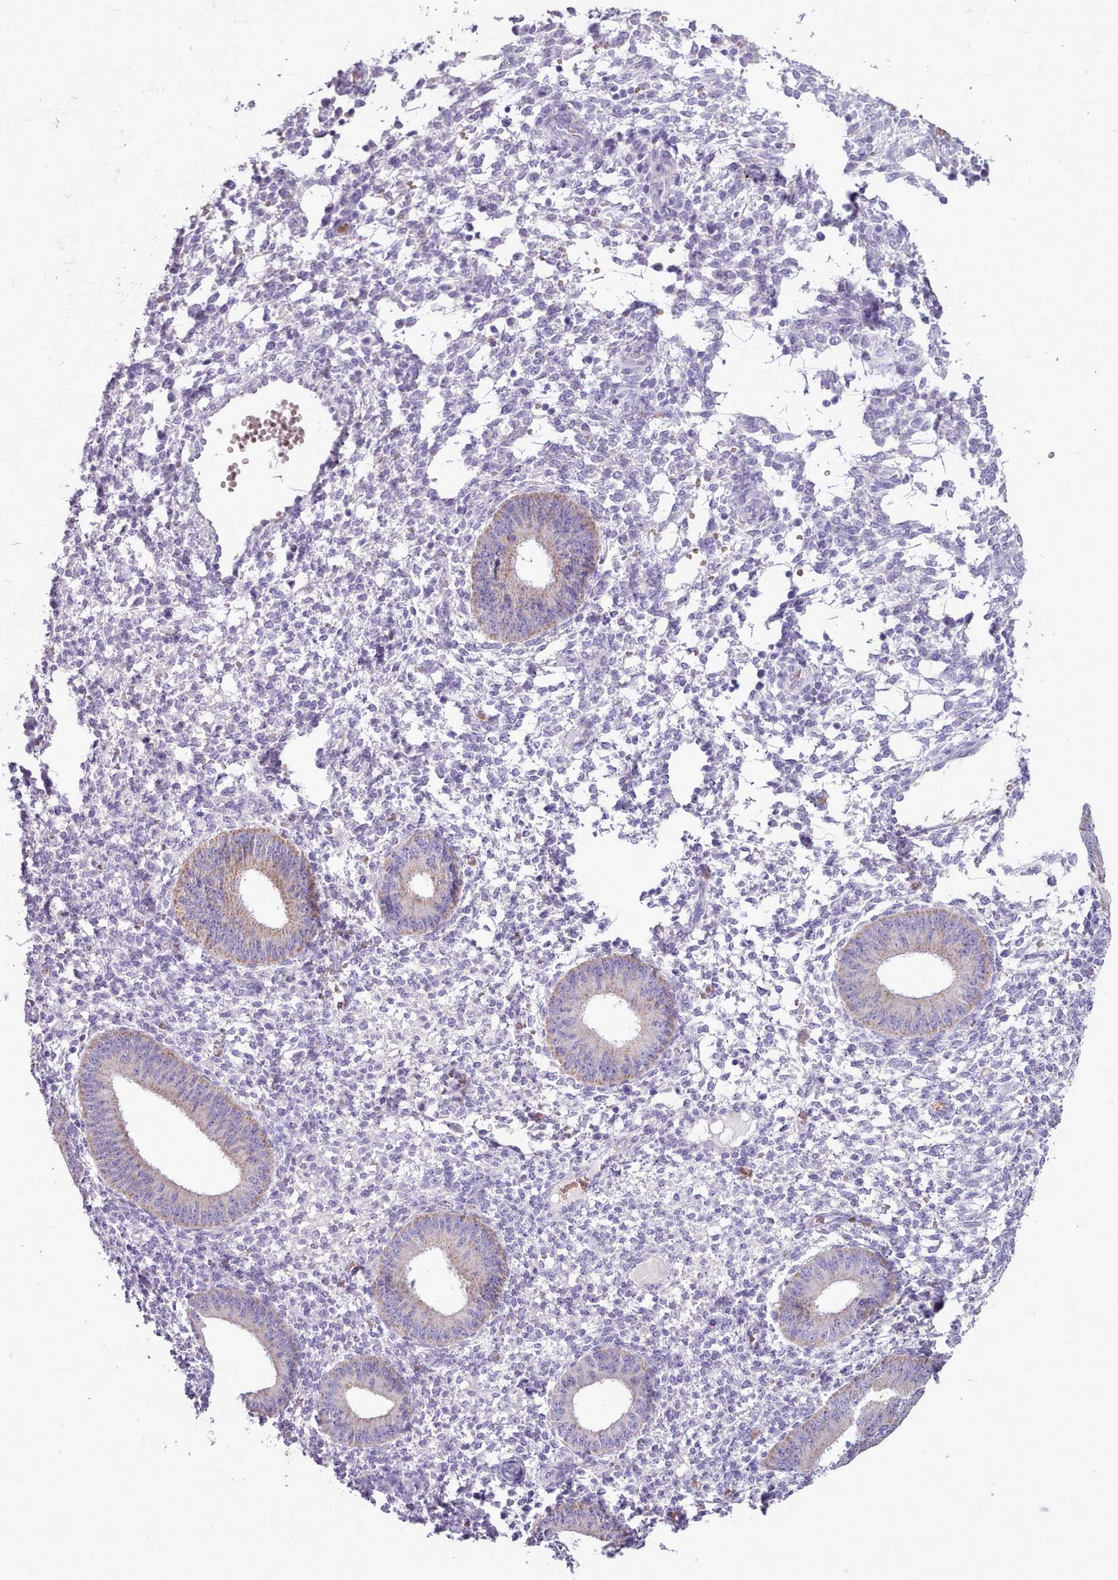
{"staining": {"intensity": "negative", "quantity": "none", "location": "none"}, "tissue": "endometrium", "cell_type": "Cells in endometrial stroma", "image_type": "normal", "snomed": [{"axis": "morphology", "description": "Normal tissue, NOS"}, {"axis": "topography", "description": "Endometrium"}], "caption": "Immunohistochemistry photomicrograph of normal endometrium: human endometrium stained with DAB demonstrates no significant protein positivity in cells in endometrial stroma.", "gene": "AK4P3", "patient": {"sex": "female", "age": 49}}